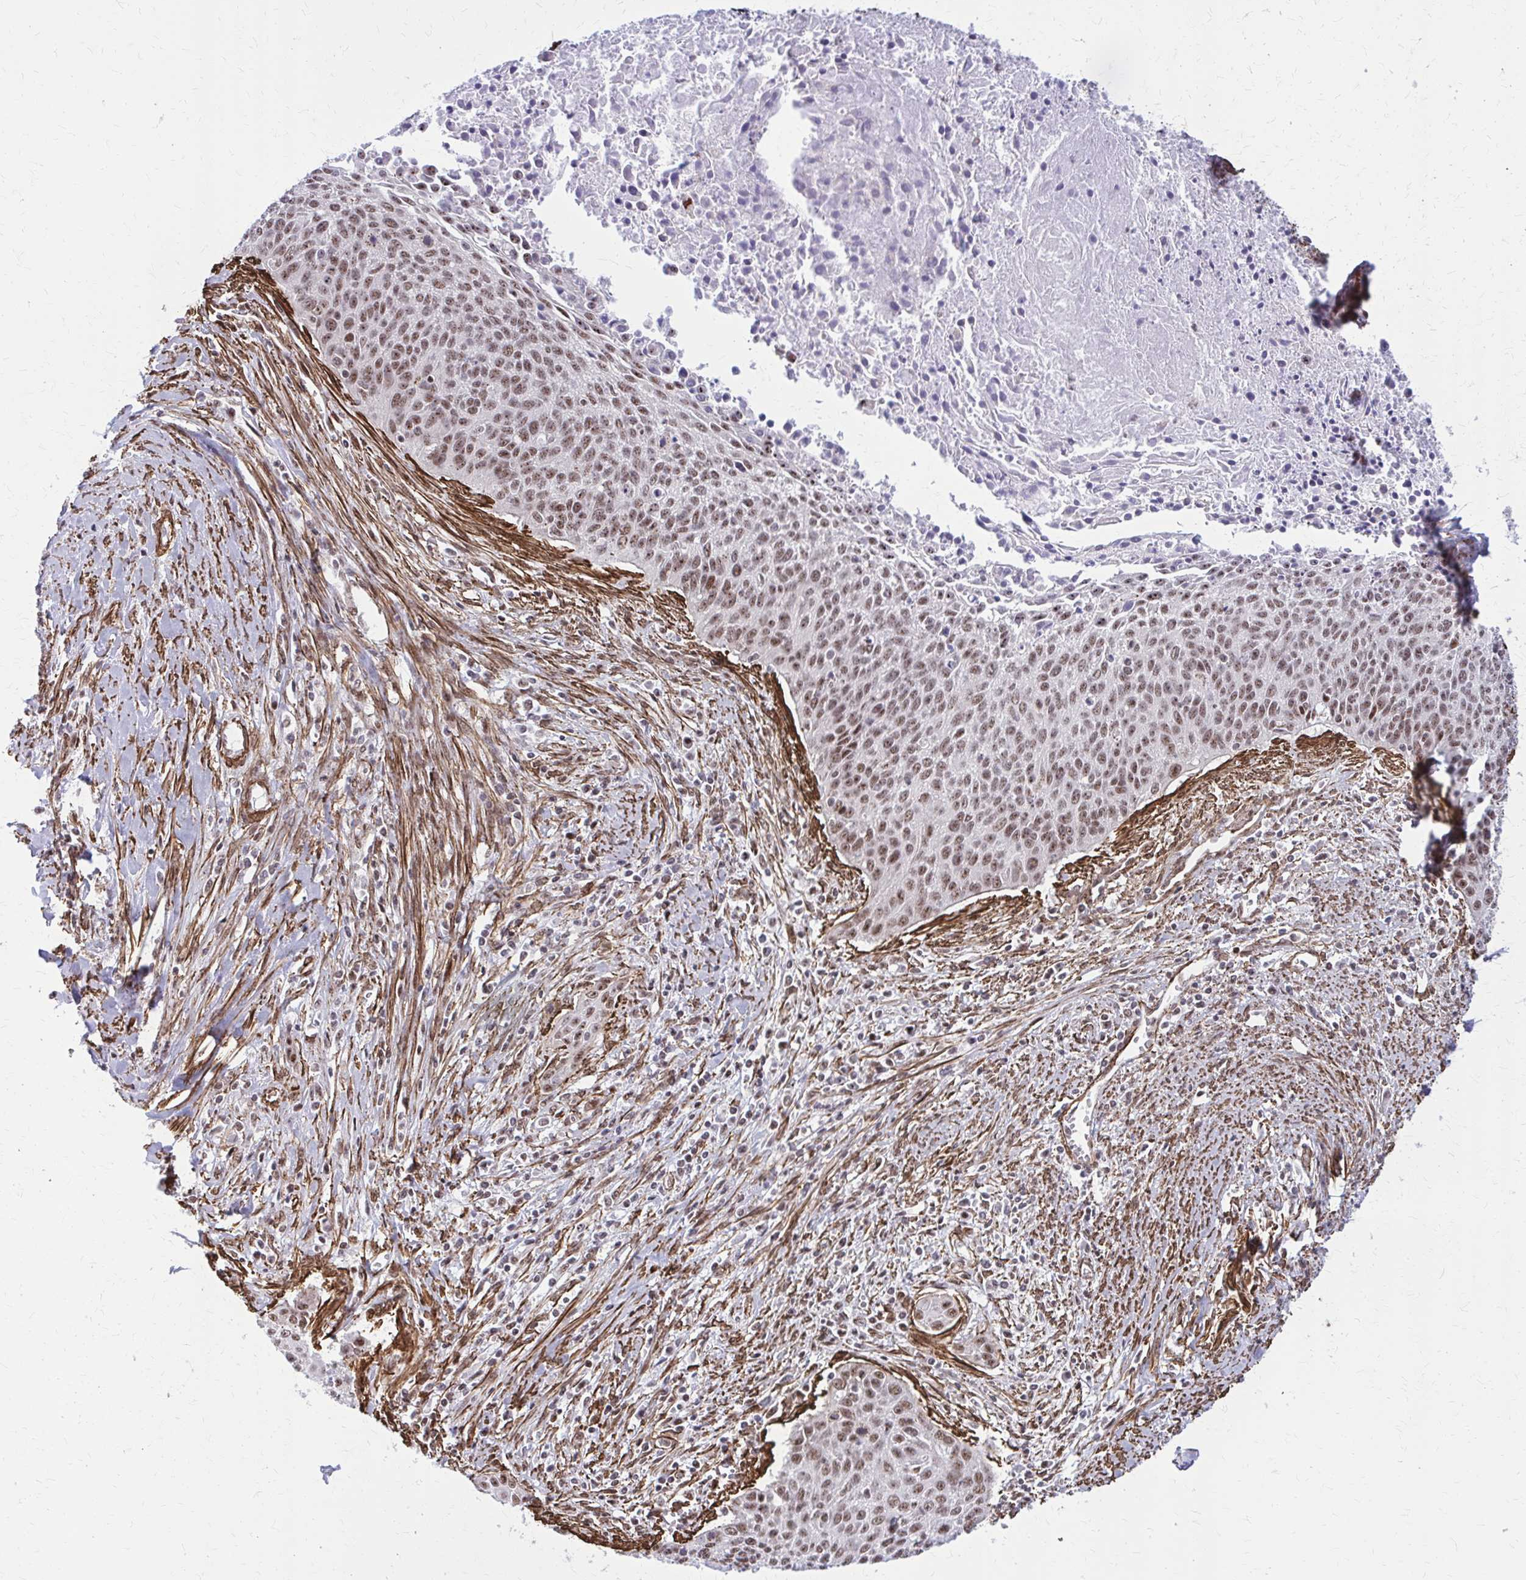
{"staining": {"intensity": "moderate", "quantity": ">75%", "location": "nuclear"}, "tissue": "cervical cancer", "cell_type": "Tumor cells", "image_type": "cancer", "snomed": [{"axis": "morphology", "description": "Squamous cell carcinoma, NOS"}, {"axis": "topography", "description": "Cervix"}], "caption": "Squamous cell carcinoma (cervical) stained with a brown dye reveals moderate nuclear positive positivity in approximately >75% of tumor cells.", "gene": "NRBF2", "patient": {"sex": "female", "age": 55}}